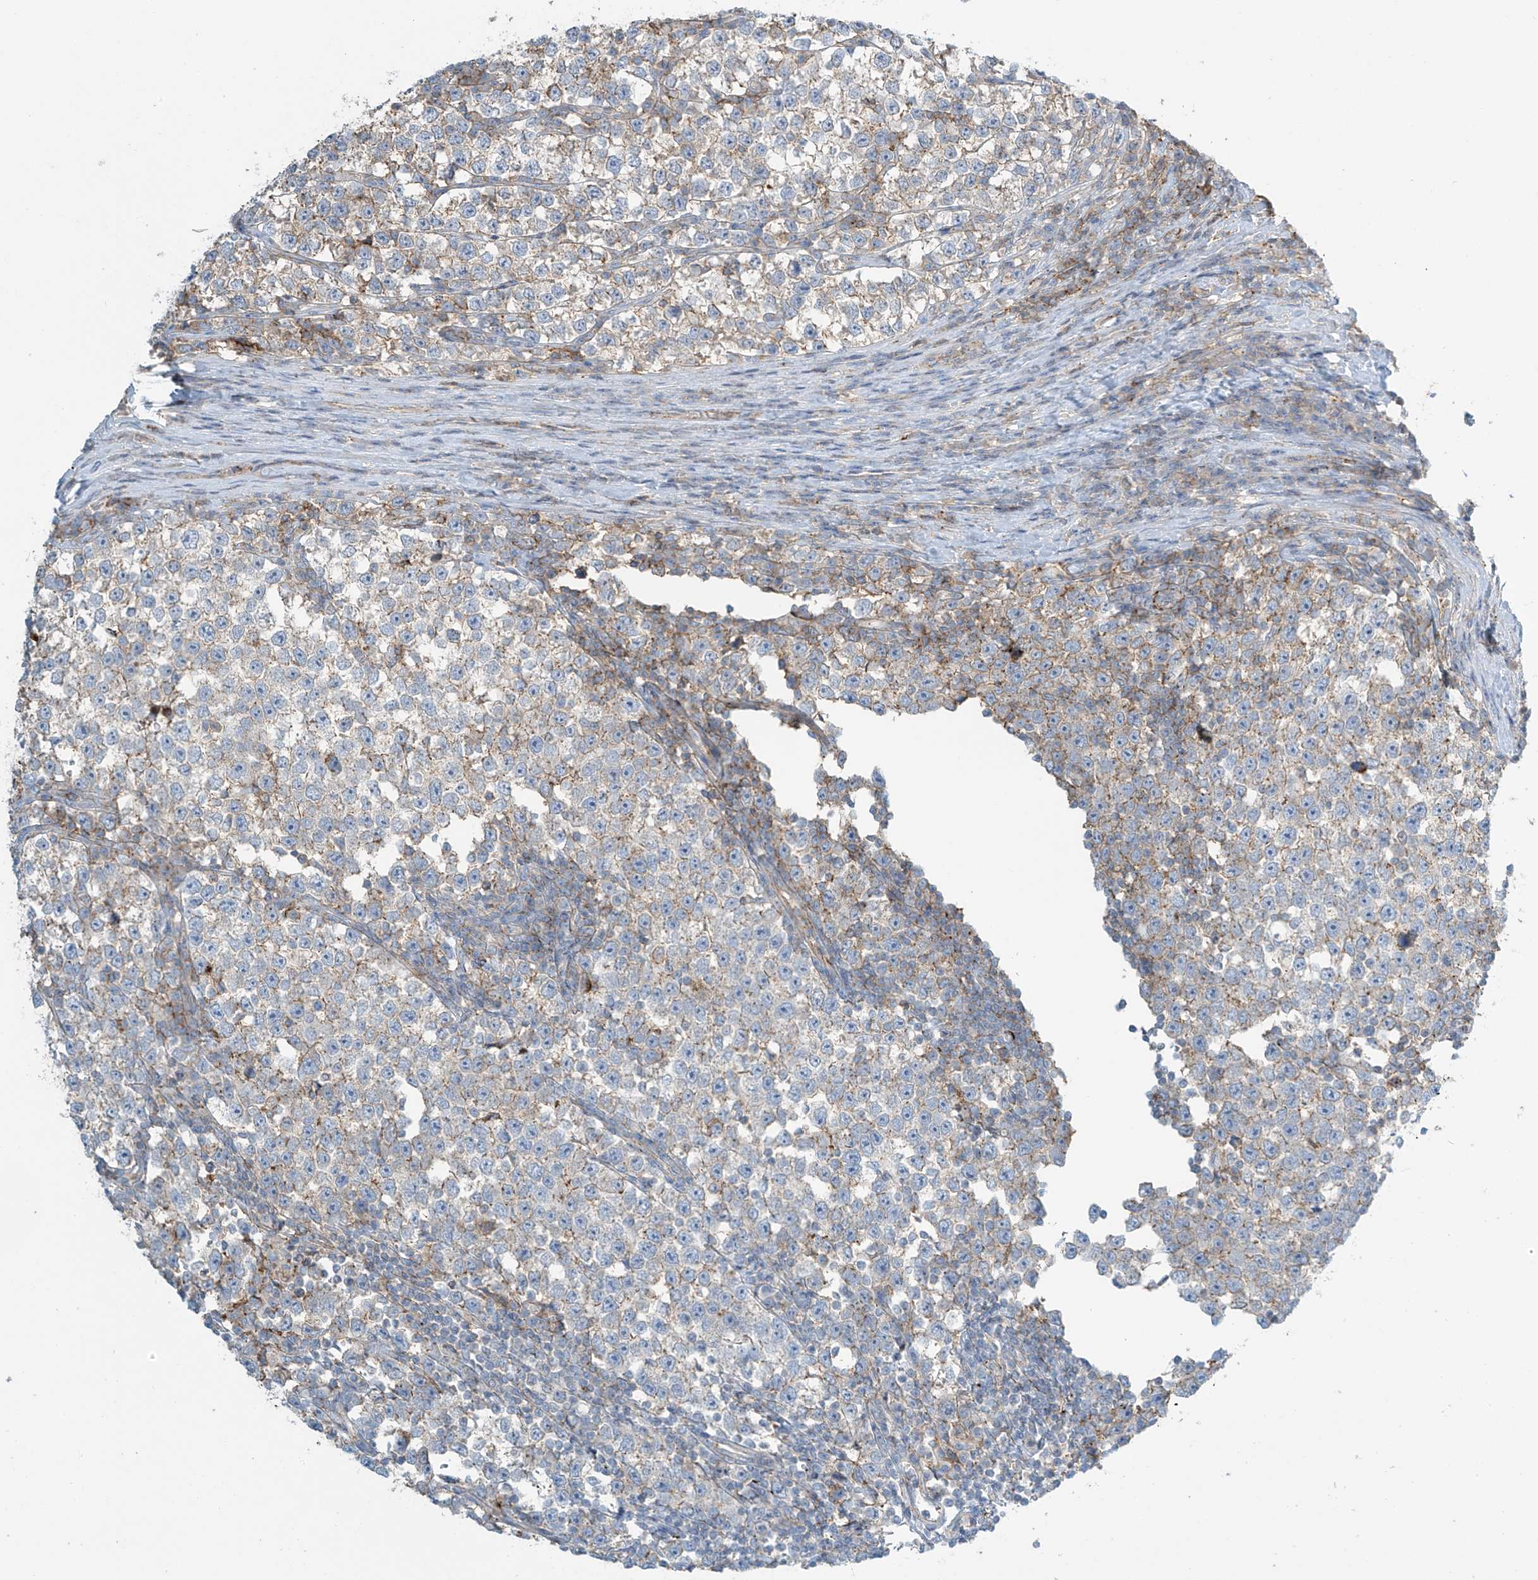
{"staining": {"intensity": "weak", "quantity": "25%-75%", "location": "cytoplasmic/membranous"}, "tissue": "testis cancer", "cell_type": "Tumor cells", "image_type": "cancer", "snomed": [{"axis": "morphology", "description": "Normal tissue, NOS"}, {"axis": "morphology", "description": "Seminoma, NOS"}, {"axis": "topography", "description": "Testis"}], "caption": "This is a micrograph of immunohistochemistry (IHC) staining of seminoma (testis), which shows weak expression in the cytoplasmic/membranous of tumor cells.", "gene": "SLC9A2", "patient": {"sex": "male", "age": 43}}